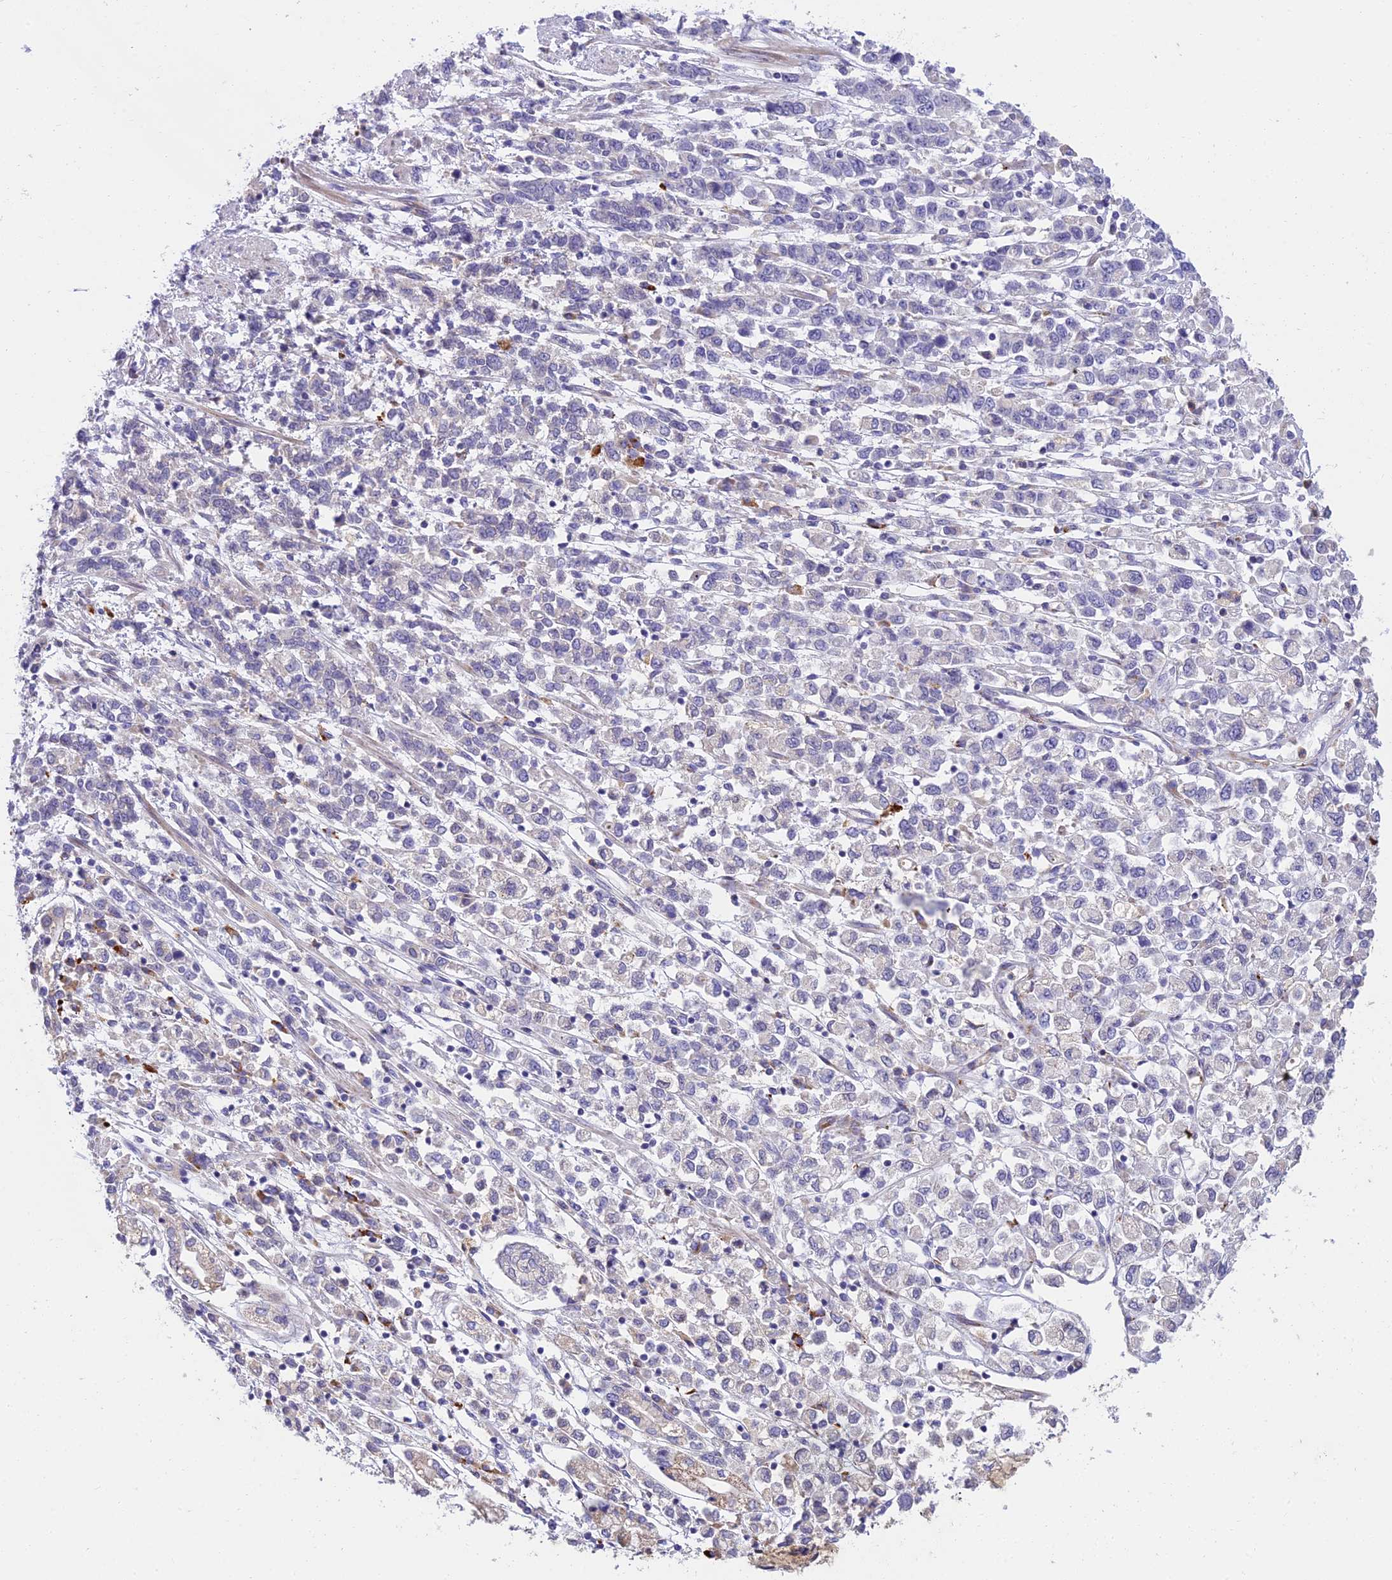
{"staining": {"intensity": "negative", "quantity": "none", "location": "none"}, "tissue": "stomach cancer", "cell_type": "Tumor cells", "image_type": "cancer", "snomed": [{"axis": "morphology", "description": "Adenocarcinoma, NOS"}, {"axis": "topography", "description": "Stomach"}], "caption": "This is an immunohistochemistry image of stomach cancer (adenocarcinoma). There is no expression in tumor cells.", "gene": "CLCN7", "patient": {"sex": "female", "age": 76}}